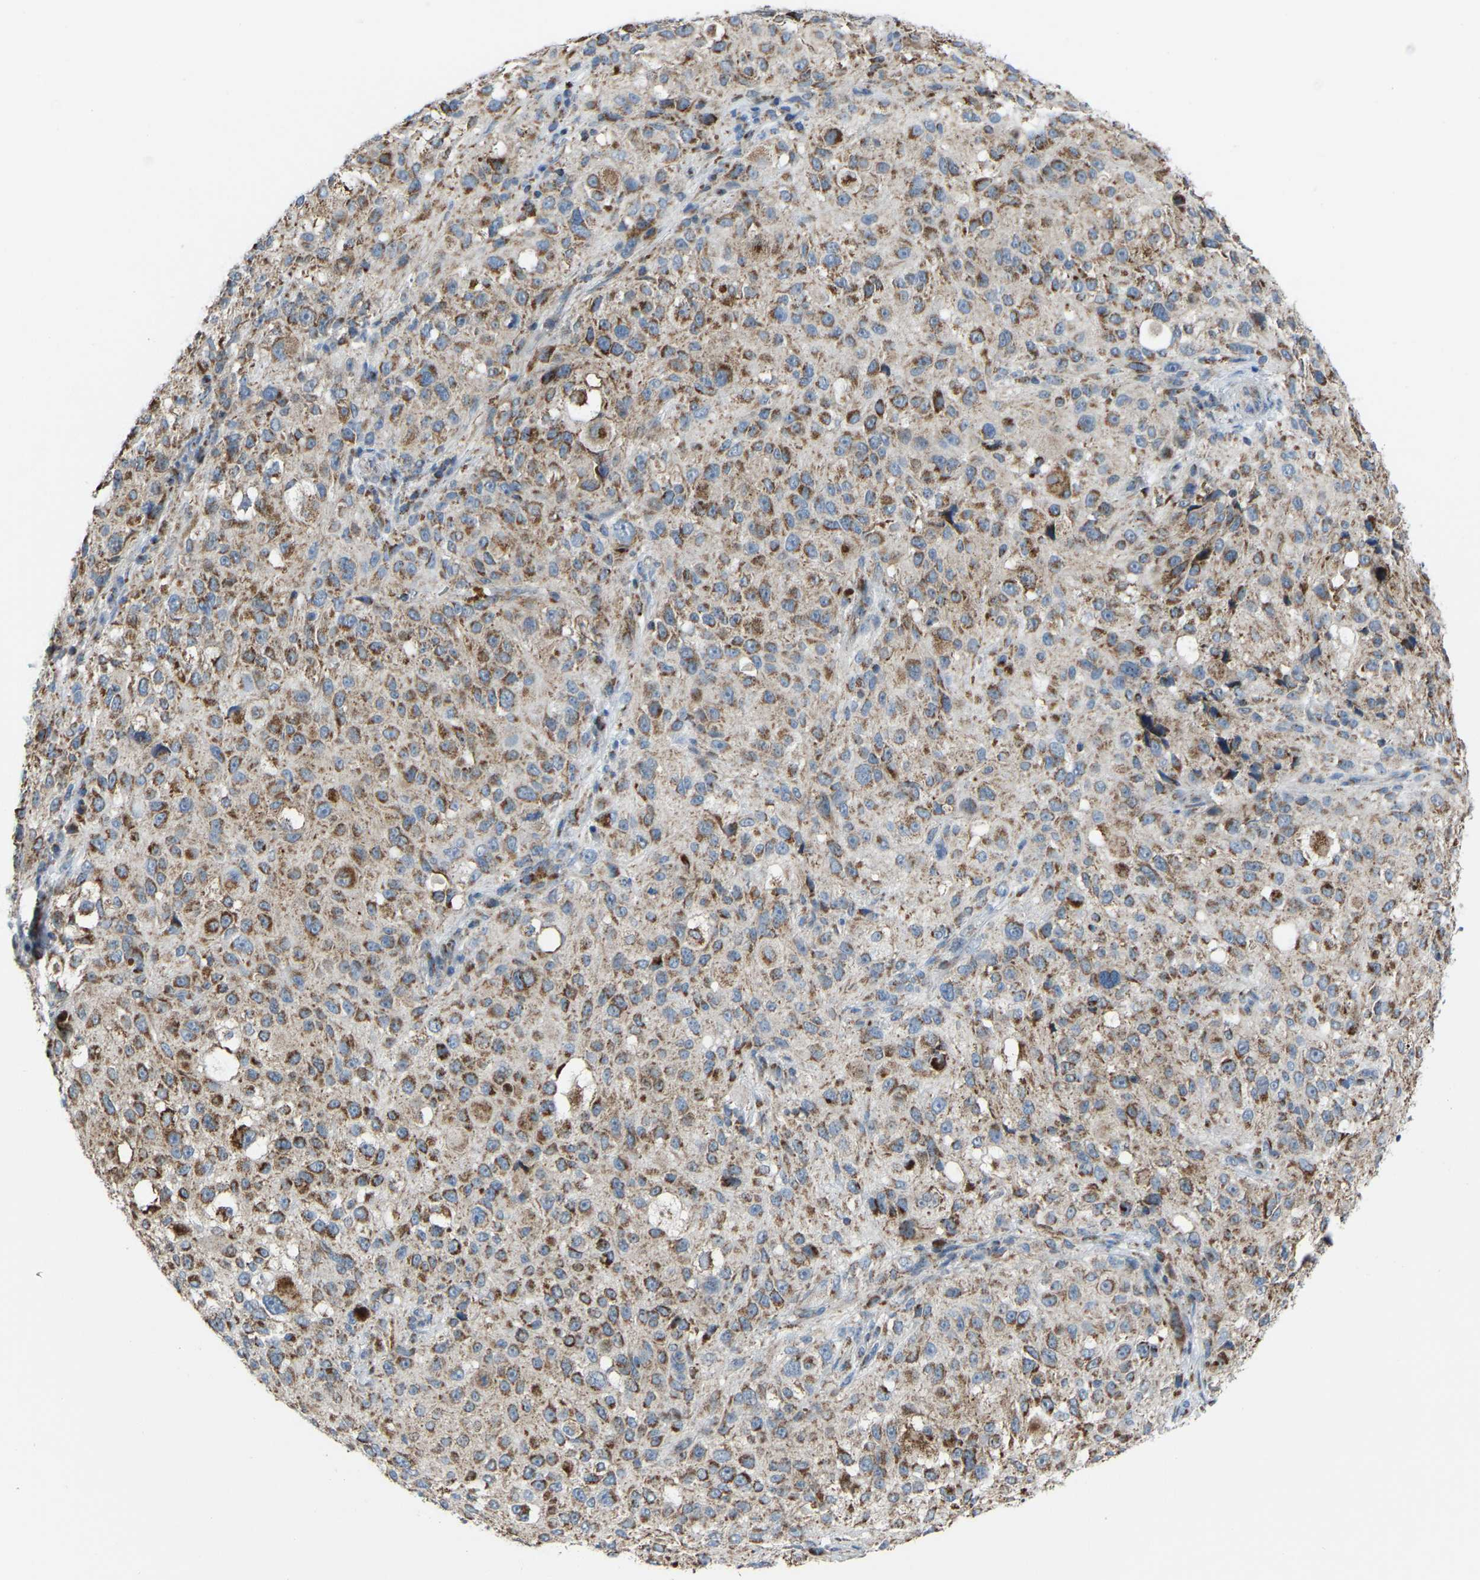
{"staining": {"intensity": "moderate", "quantity": ">75%", "location": "cytoplasmic/membranous"}, "tissue": "melanoma", "cell_type": "Tumor cells", "image_type": "cancer", "snomed": [{"axis": "morphology", "description": "Necrosis, NOS"}, {"axis": "morphology", "description": "Malignant melanoma, NOS"}, {"axis": "topography", "description": "Skin"}], "caption": "High-magnification brightfield microscopy of malignant melanoma stained with DAB (3,3'-diaminobenzidine) (brown) and counterstained with hematoxylin (blue). tumor cells exhibit moderate cytoplasmic/membranous positivity is seen in approximately>75% of cells. (DAB (3,3'-diaminobenzidine) IHC with brightfield microscopy, high magnification).", "gene": "CANT1", "patient": {"sex": "female", "age": 87}}